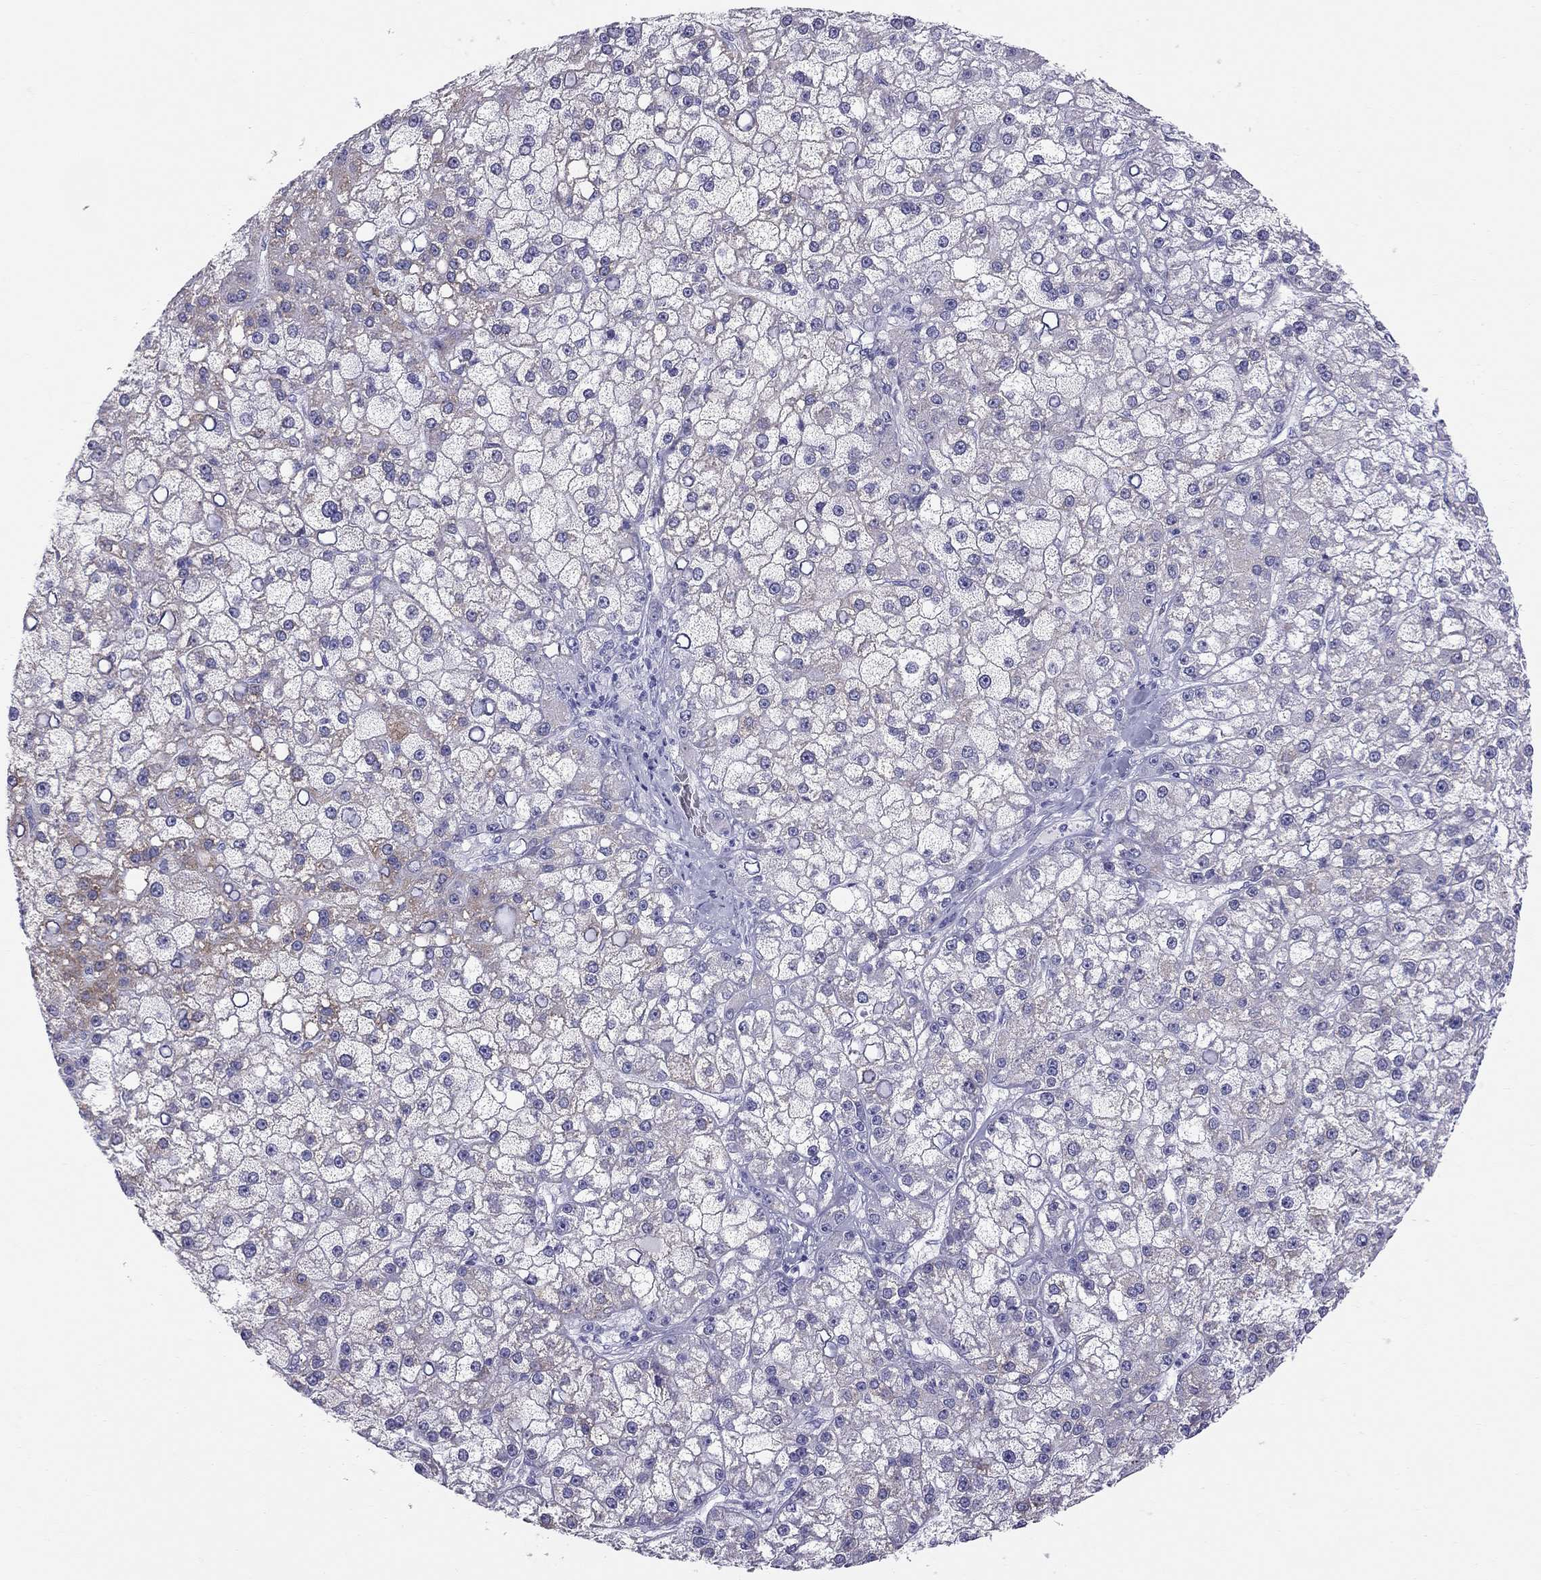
{"staining": {"intensity": "moderate", "quantity": "<25%", "location": "cytoplasmic/membranous"}, "tissue": "liver cancer", "cell_type": "Tumor cells", "image_type": "cancer", "snomed": [{"axis": "morphology", "description": "Carcinoma, Hepatocellular, NOS"}, {"axis": "topography", "description": "Liver"}], "caption": "Immunohistochemical staining of human hepatocellular carcinoma (liver) displays moderate cytoplasmic/membranous protein expression in about <25% of tumor cells.", "gene": "TRPM3", "patient": {"sex": "male", "age": 67}}